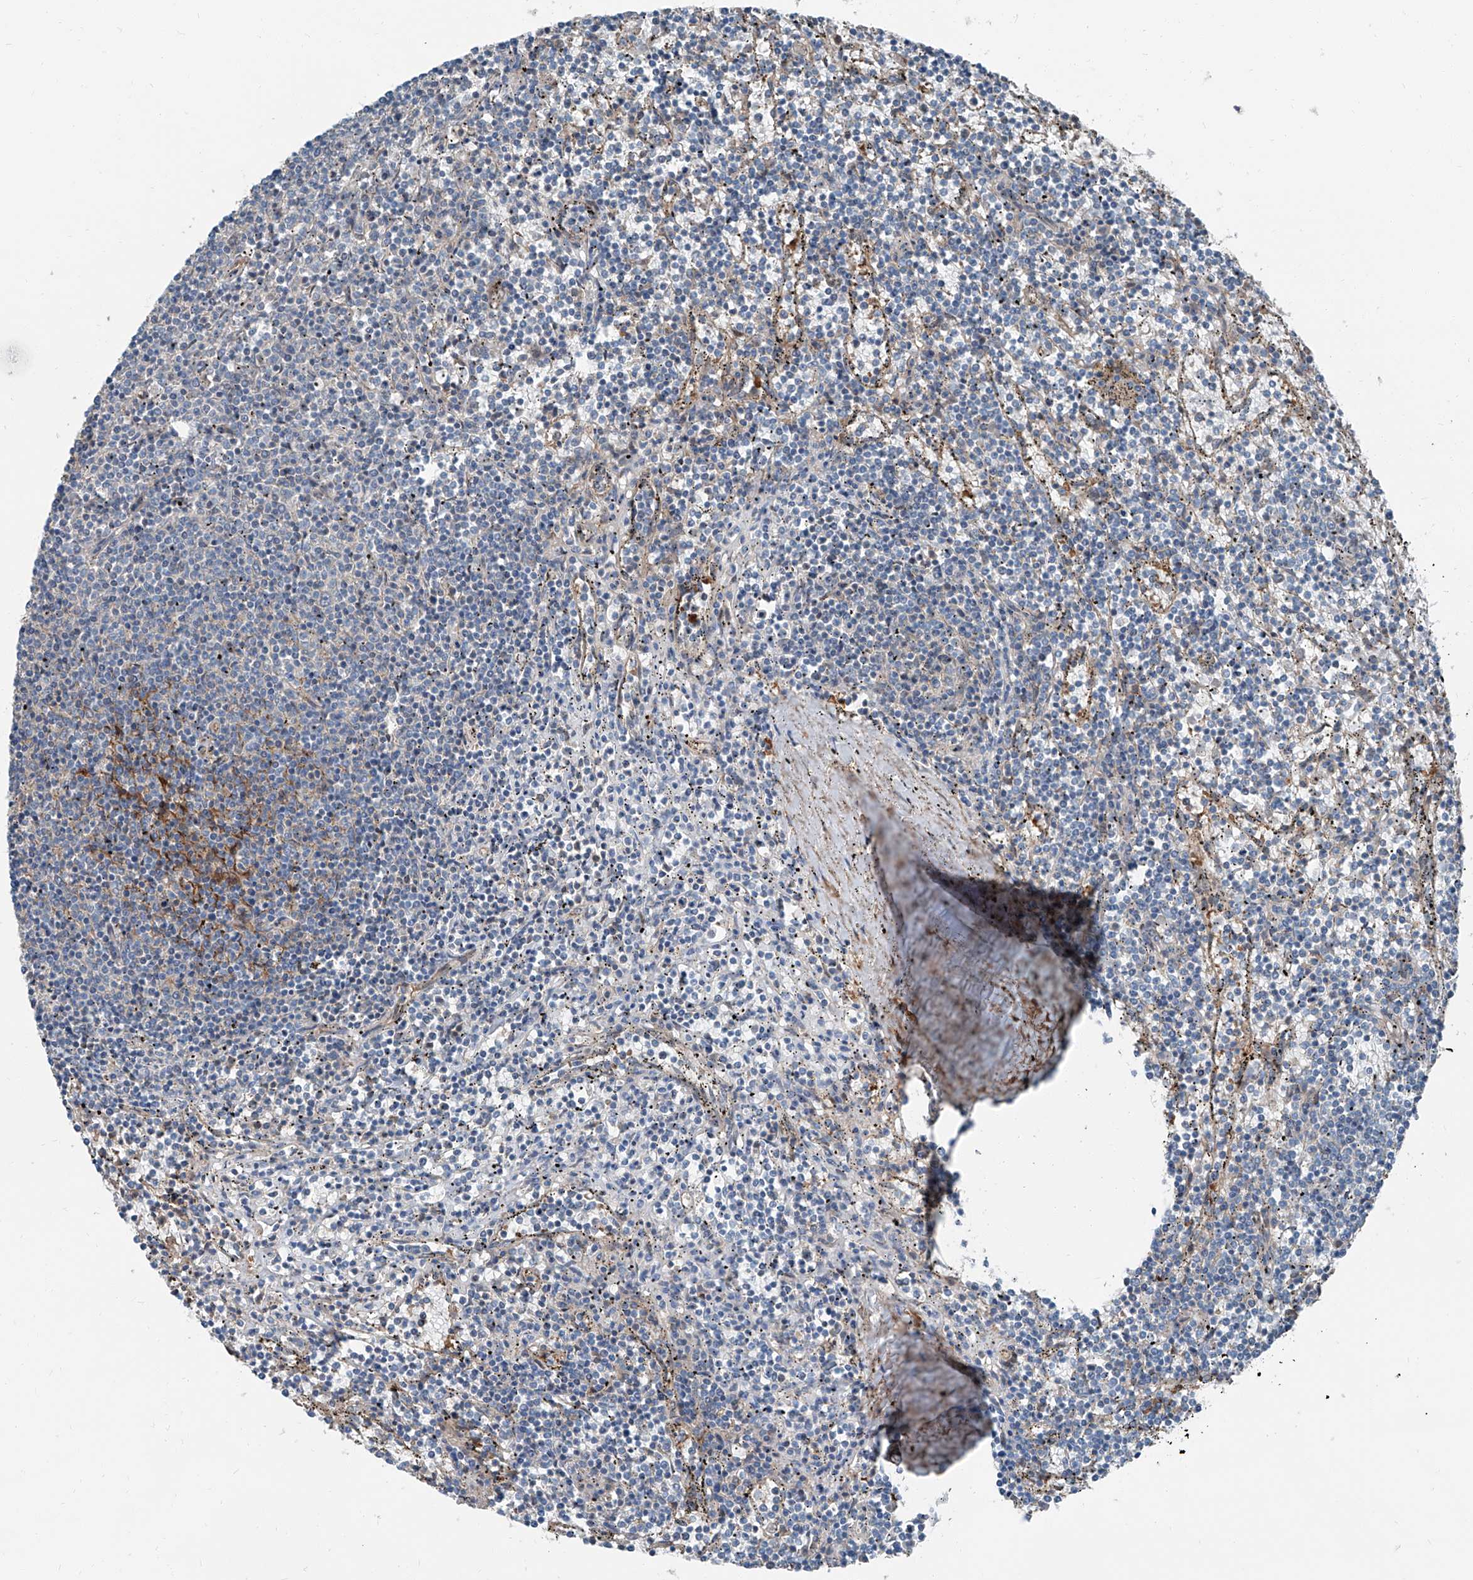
{"staining": {"intensity": "negative", "quantity": "none", "location": "none"}, "tissue": "lymphoma", "cell_type": "Tumor cells", "image_type": "cancer", "snomed": [{"axis": "morphology", "description": "Malignant lymphoma, non-Hodgkin's type, Low grade"}, {"axis": "topography", "description": "Spleen"}], "caption": "Tumor cells show no significant positivity in malignant lymphoma, non-Hodgkin's type (low-grade).", "gene": "HSPA6", "patient": {"sex": "female", "age": 50}}